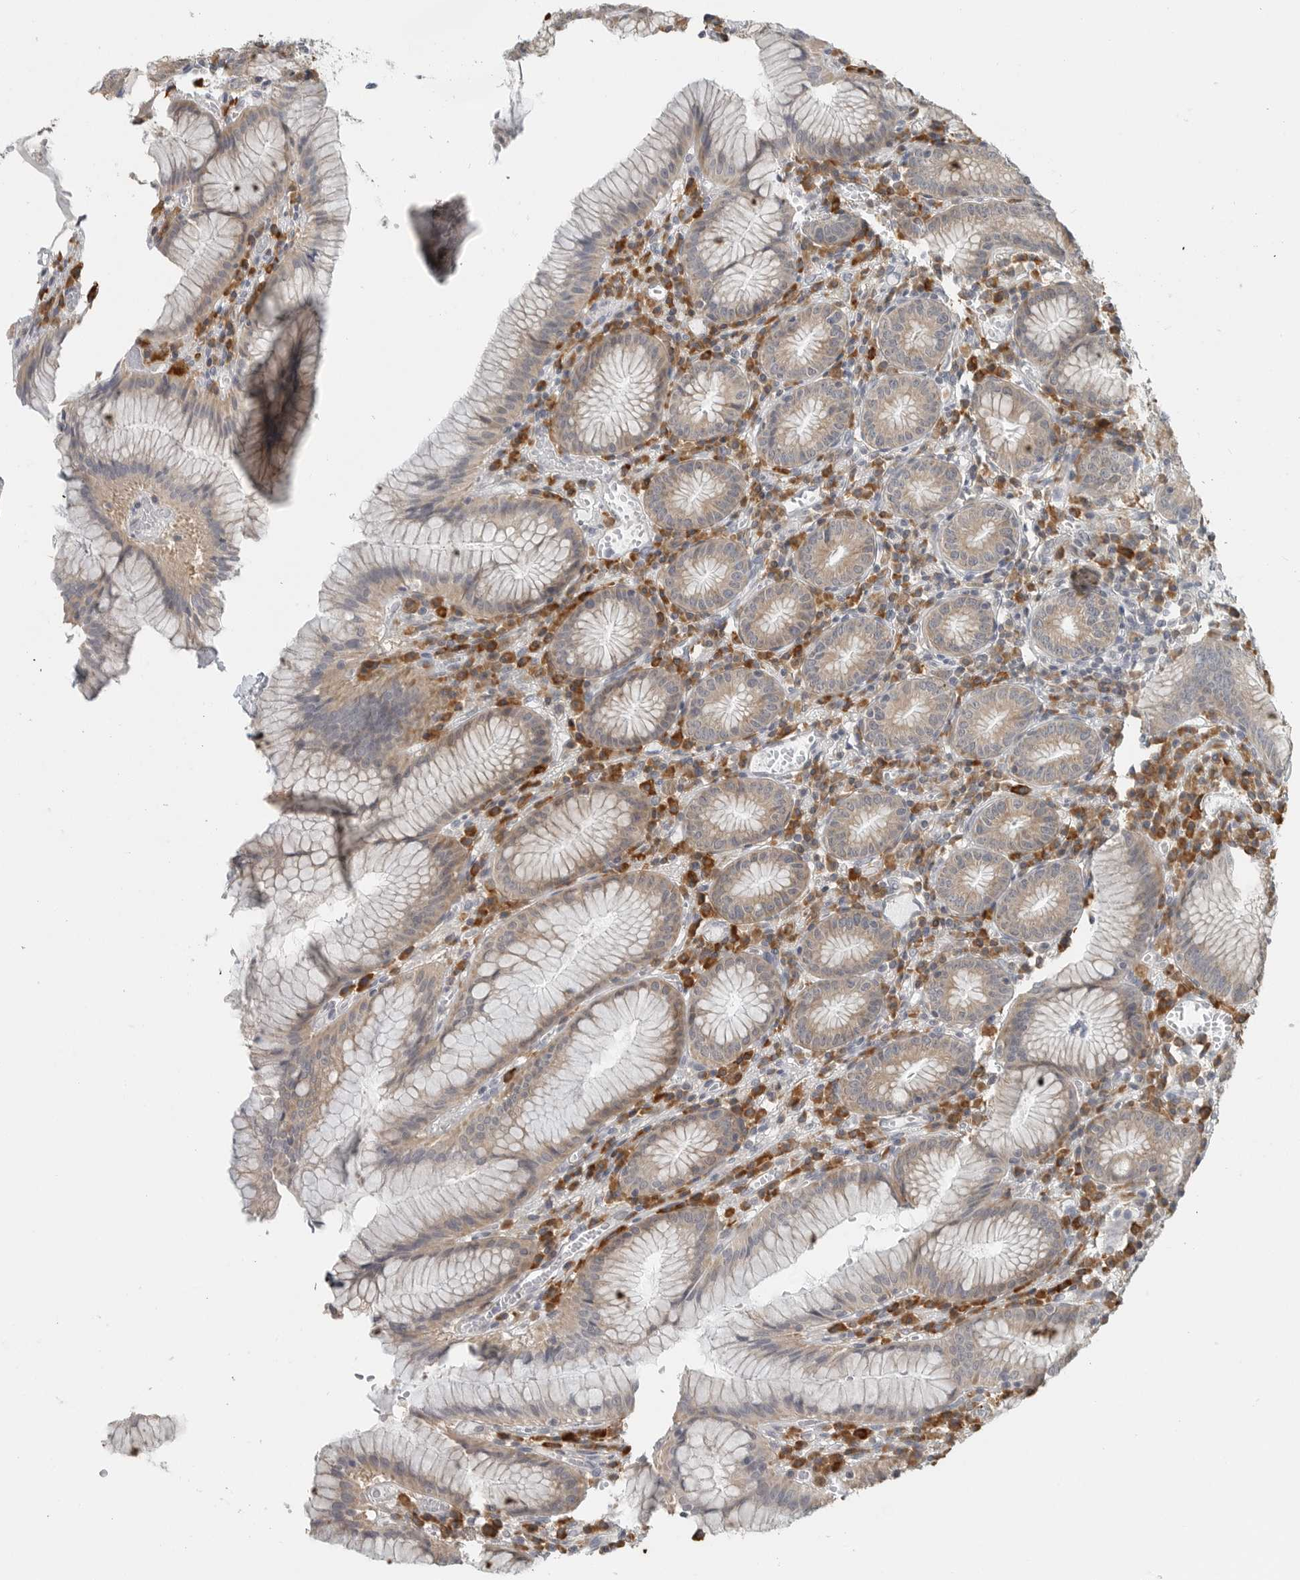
{"staining": {"intensity": "moderate", "quantity": "25%-75%", "location": "cytoplasmic/membranous"}, "tissue": "stomach", "cell_type": "Glandular cells", "image_type": "normal", "snomed": [{"axis": "morphology", "description": "Normal tissue, NOS"}, {"axis": "topography", "description": "Stomach"}], "caption": "IHC (DAB (3,3'-diaminobenzidine)) staining of unremarkable stomach demonstrates moderate cytoplasmic/membranous protein positivity in approximately 25%-75% of glandular cells. (DAB IHC with brightfield microscopy, high magnification).", "gene": "IL12RB2", "patient": {"sex": "male", "age": 55}}